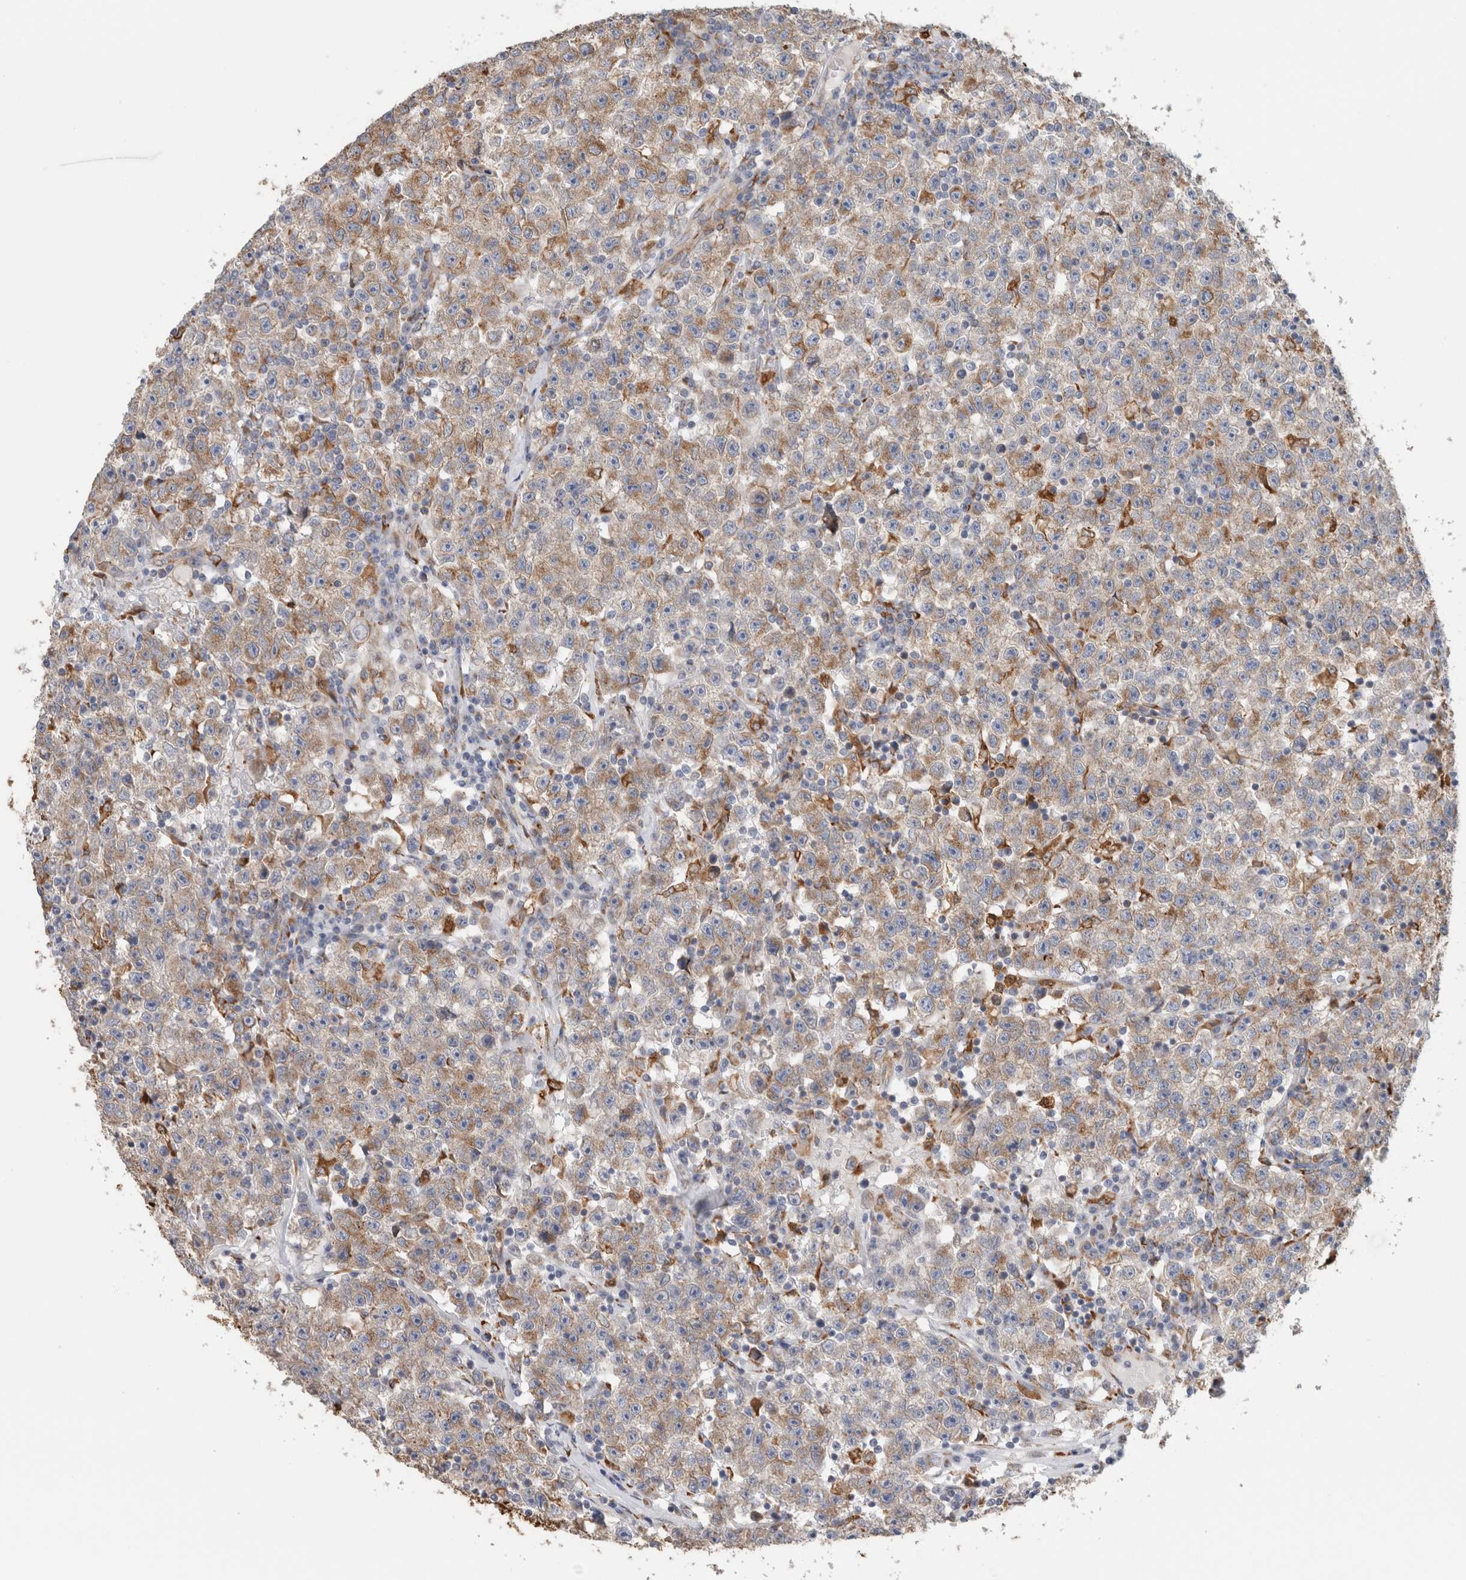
{"staining": {"intensity": "weak", "quantity": ">75%", "location": "cytoplasmic/membranous"}, "tissue": "testis cancer", "cell_type": "Tumor cells", "image_type": "cancer", "snomed": [{"axis": "morphology", "description": "Seminoma, NOS"}, {"axis": "topography", "description": "Testis"}], "caption": "Testis cancer (seminoma) stained for a protein (brown) demonstrates weak cytoplasmic/membranous positive expression in approximately >75% of tumor cells.", "gene": "P4HA1", "patient": {"sex": "male", "age": 22}}